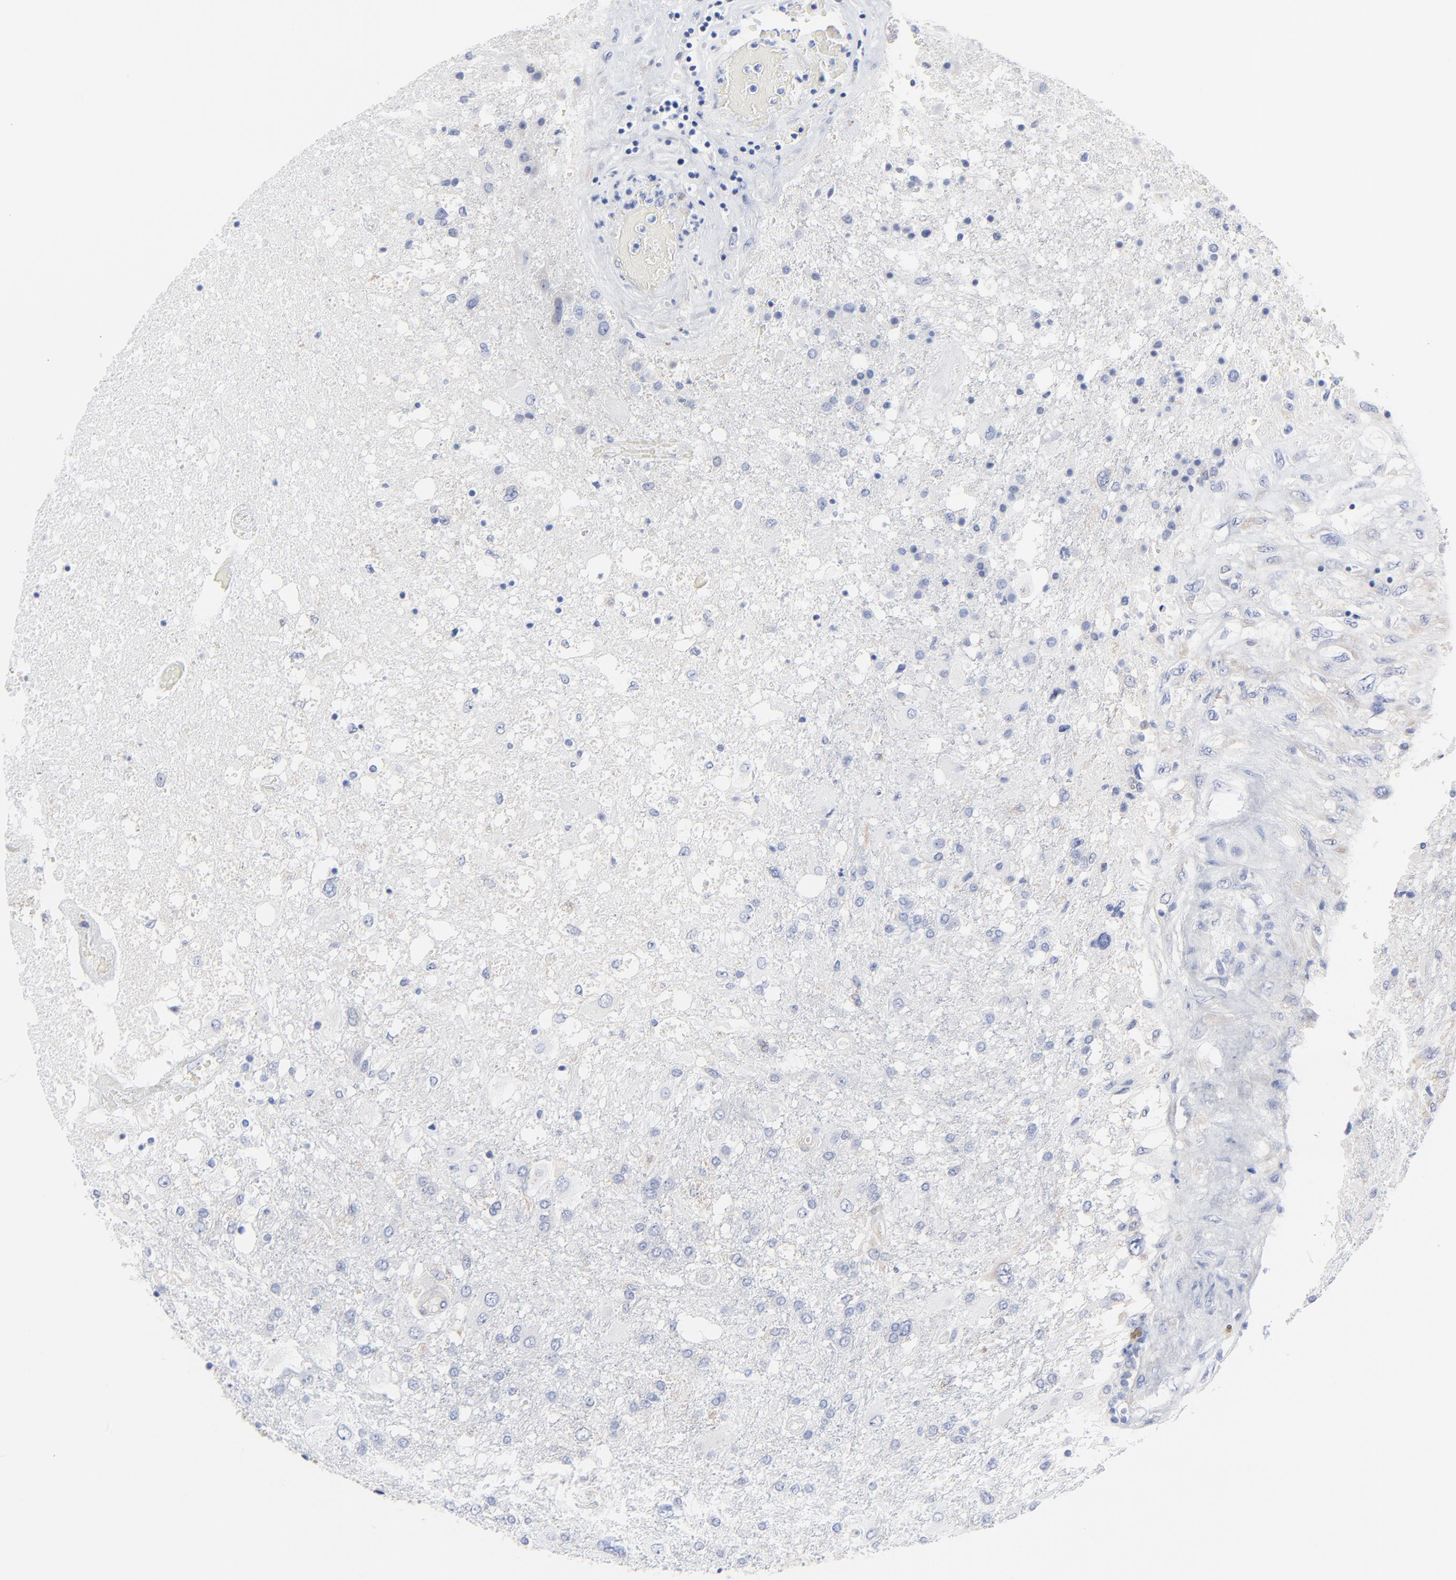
{"staining": {"intensity": "weak", "quantity": "<25%", "location": "cytoplasmic/membranous"}, "tissue": "glioma", "cell_type": "Tumor cells", "image_type": "cancer", "snomed": [{"axis": "morphology", "description": "Glioma, malignant, High grade"}, {"axis": "topography", "description": "Cerebral cortex"}], "caption": "The micrograph demonstrates no significant positivity in tumor cells of malignant high-grade glioma.", "gene": "STAT2", "patient": {"sex": "male", "age": 79}}